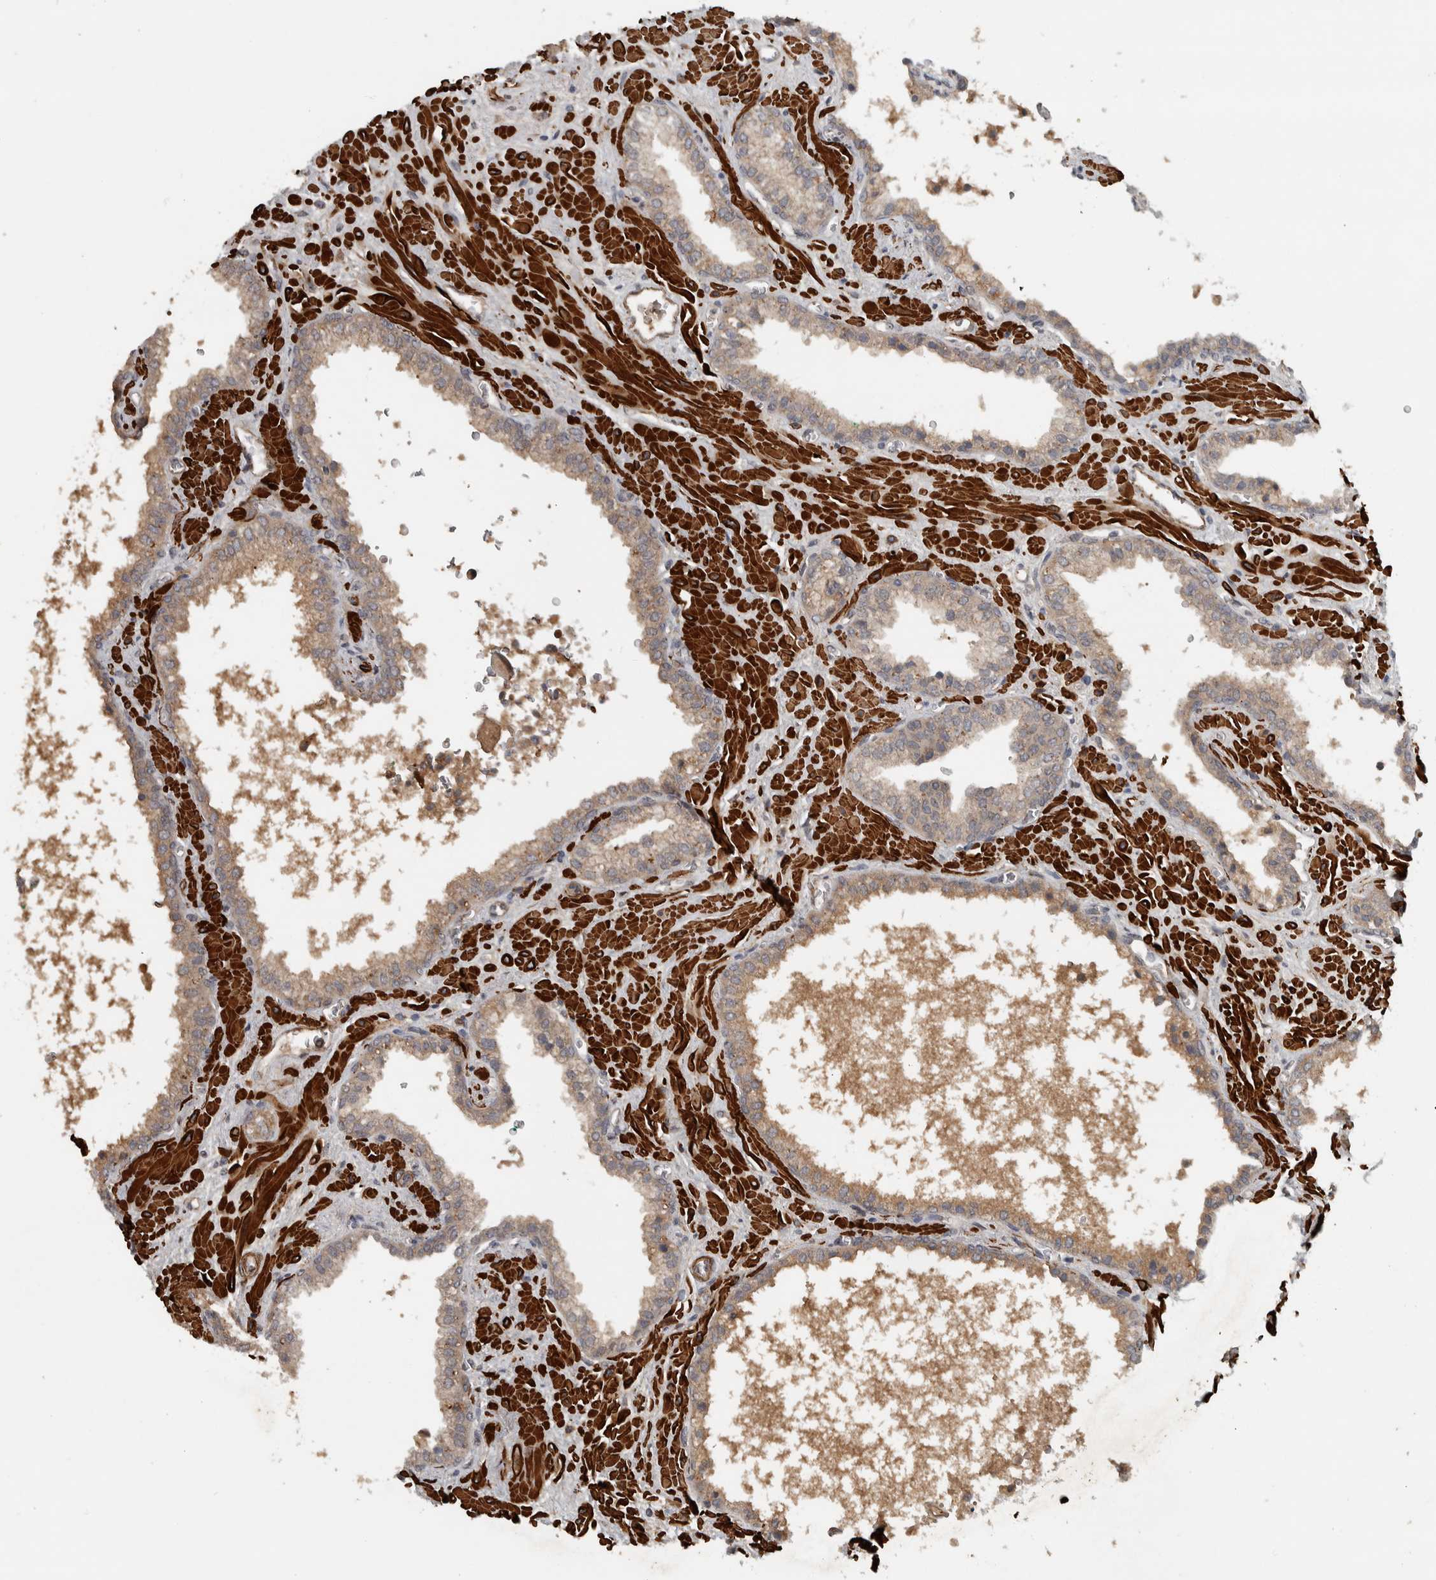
{"staining": {"intensity": "weak", "quantity": ">75%", "location": "cytoplasmic/membranous"}, "tissue": "prostate cancer", "cell_type": "Tumor cells", "image_type": "cancer", "snomed": [{"axis": "morphology", "description": "Adenocarcinoma, Low grade"}, {"axis": "topography", "description": "Prostate"}], "caption": "A photomicrograph of human low-grade adenocarcinoma (prostate) stained for a protein exhibits weak cytoplasmic/membranous brown staining in tumor cells.", "gene": "LBHD1", "patient": {"sex": "male", "age": 71}}